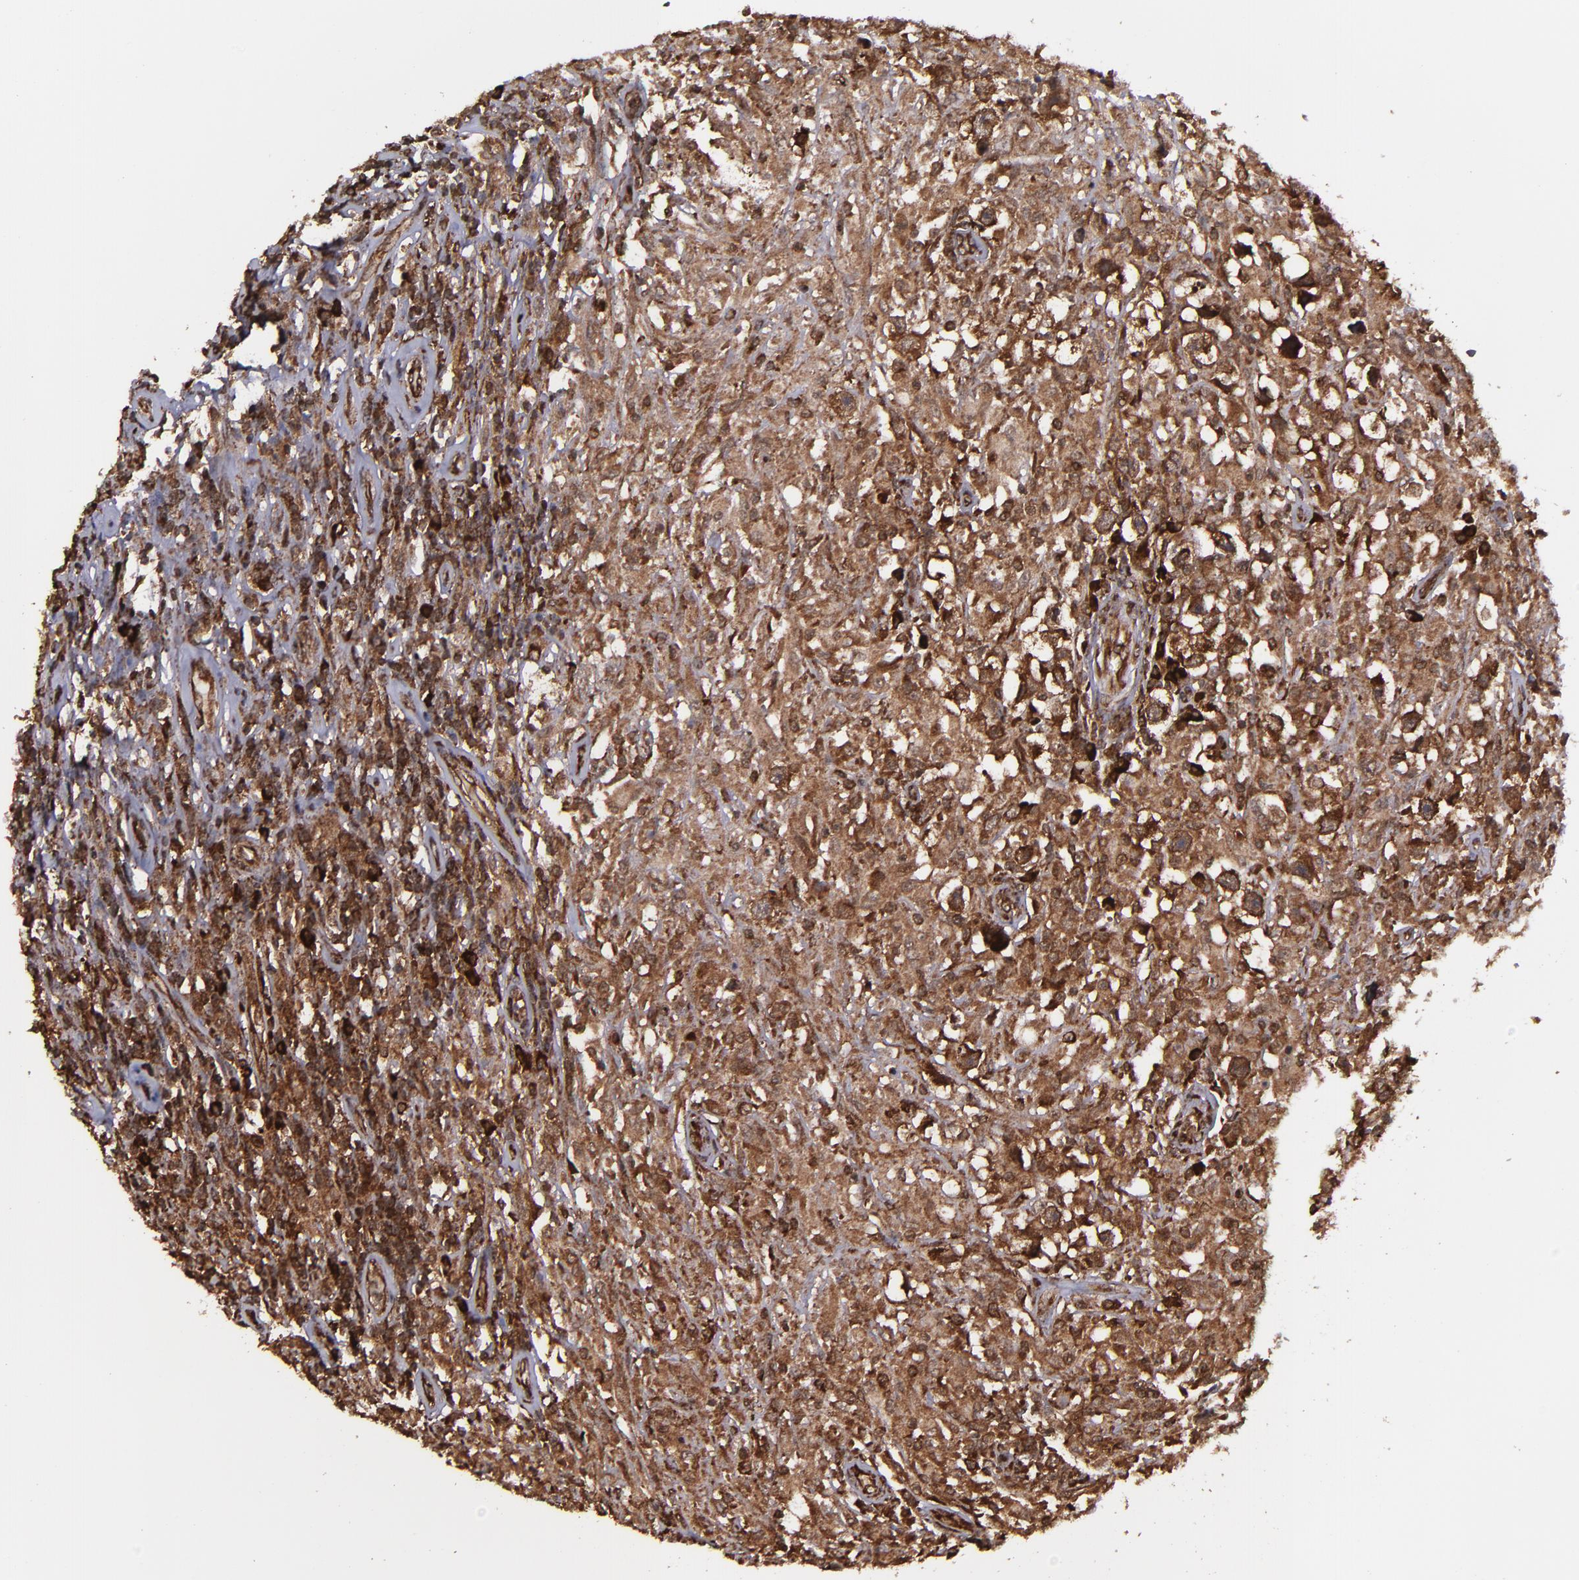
{"staining": {"intensity": "strong", "quantity": ">75%", "location": "cytoplasmic/membranous,nuclear"}, "tissue": "testis cancer", "cell_type": "Tumor cells", "image_type": "cancer", "snomed": [{"axis": "morphology", "description": "Seminoma, NOS"}, {"axis": "topography", "description": "Testis"}], "caption": "Immunohistochemistry (IHC) photomicrograph of neoplastic tissue: human testis cancer (seminoma) stained using immunohistochemistry exhibits high levels of strong protein expression localized specifically in the cytoplasmic/membranous and nuclear of tumor cells, appearing as a cytoplasmic/membranous and nuclear brown color.", "gene": "EIF4ENIF1", "patient": {"sex": "male", "age": 34}}